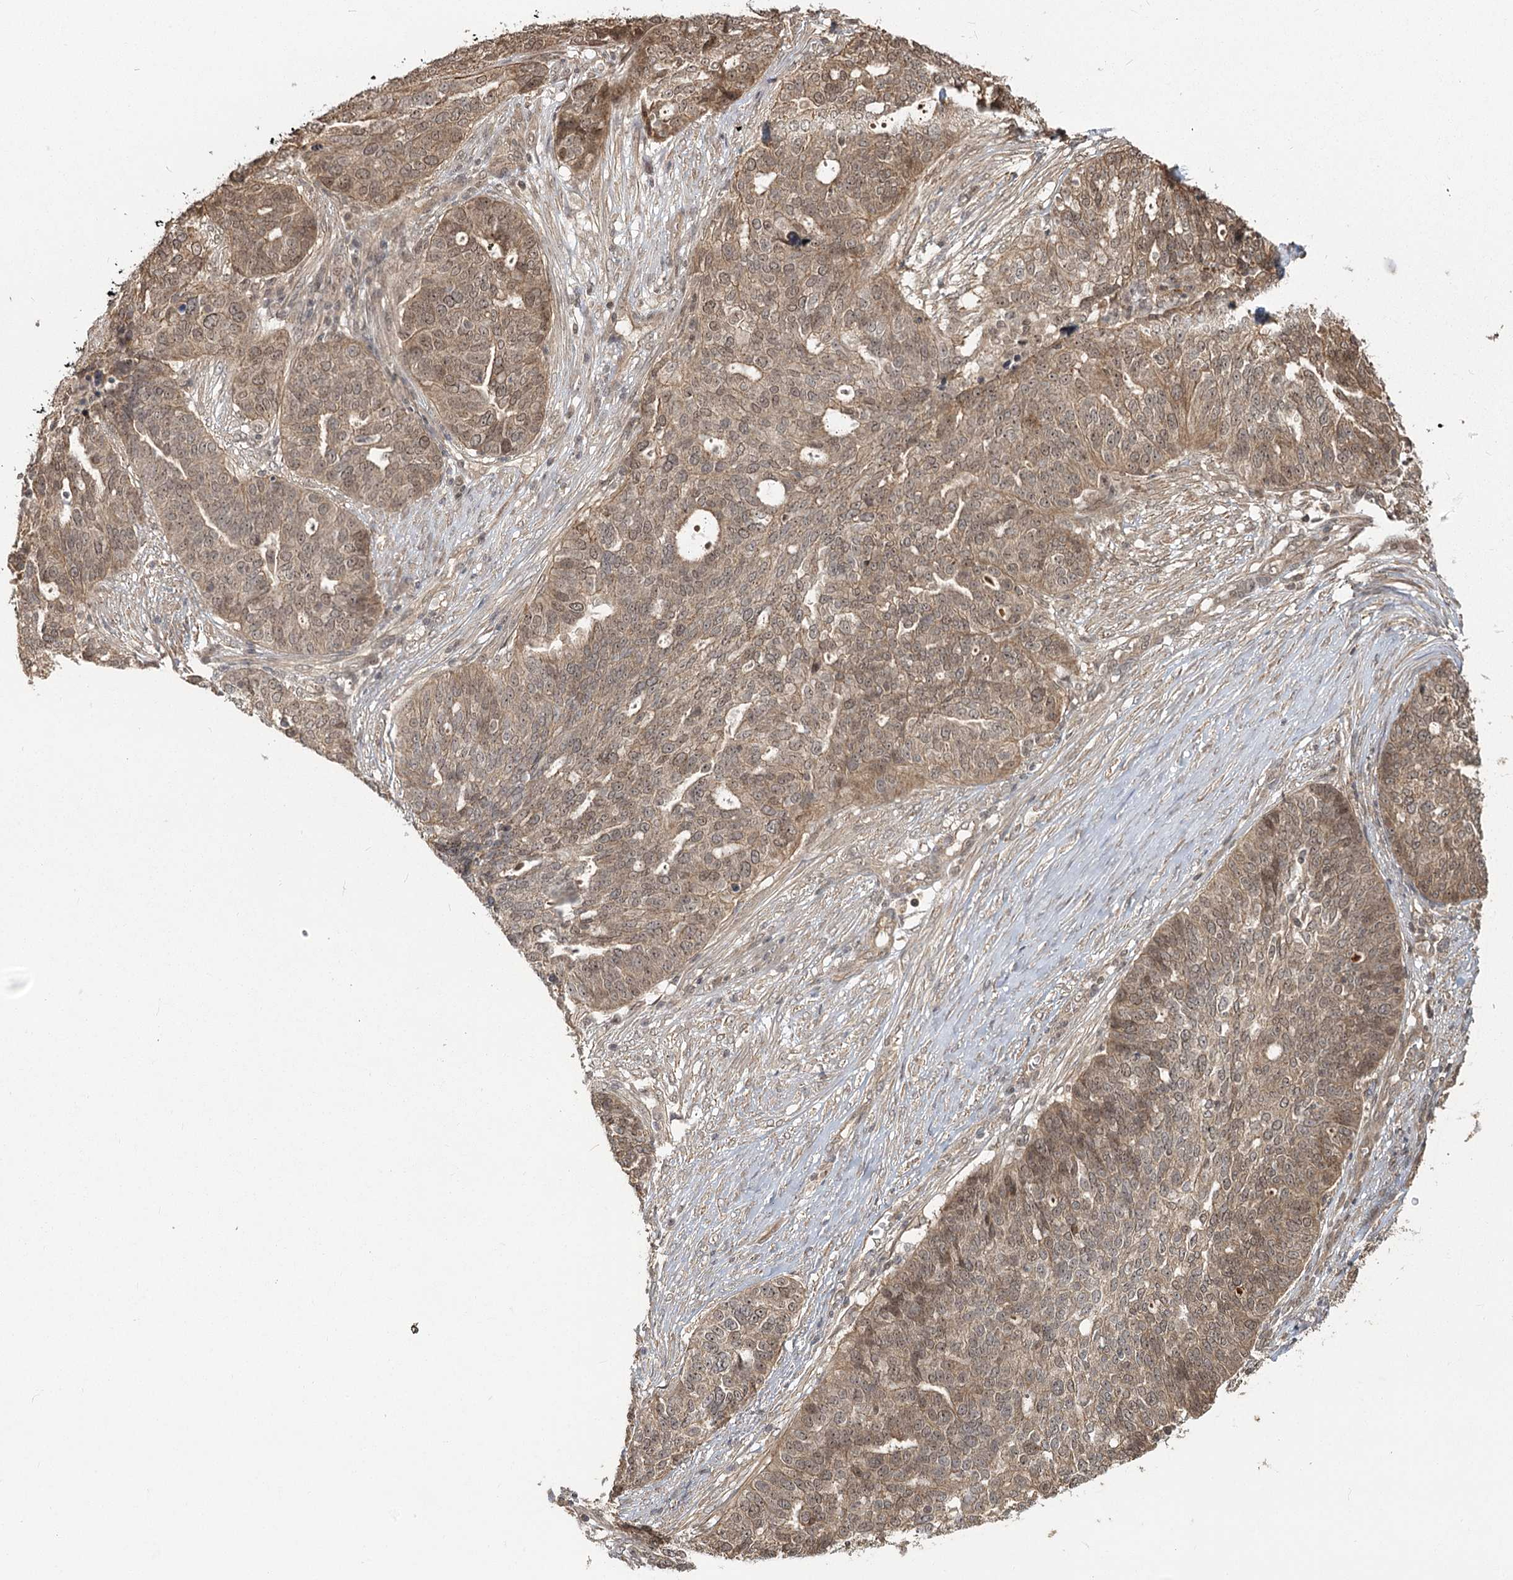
{"staining": {"intensity": "moderate", "quantity": ">75%", "location": "cytoplasmic/membranous,nuclear"}, "tissue": "ovarian cancer", "cell_type": "Tumor cells", "image_type": "cancer", "snomed": [{"axis": "morphology", "description": "Cystadenocarcinoma, serous, NOS"}, {"axis": "topography", "description": "Ovary"}], "caption": "This image displays ovarian cancer (serous cystadenocarcinoma) stained with IHC to label a protein in brown. The cytoplasmic/membranous and nuclear of tumor cells show moderate positivity for the protein. Nuclei are counter-stained blue.", "gene": "R3HDM2", "patient": {"sex": "female", "age": 59}}